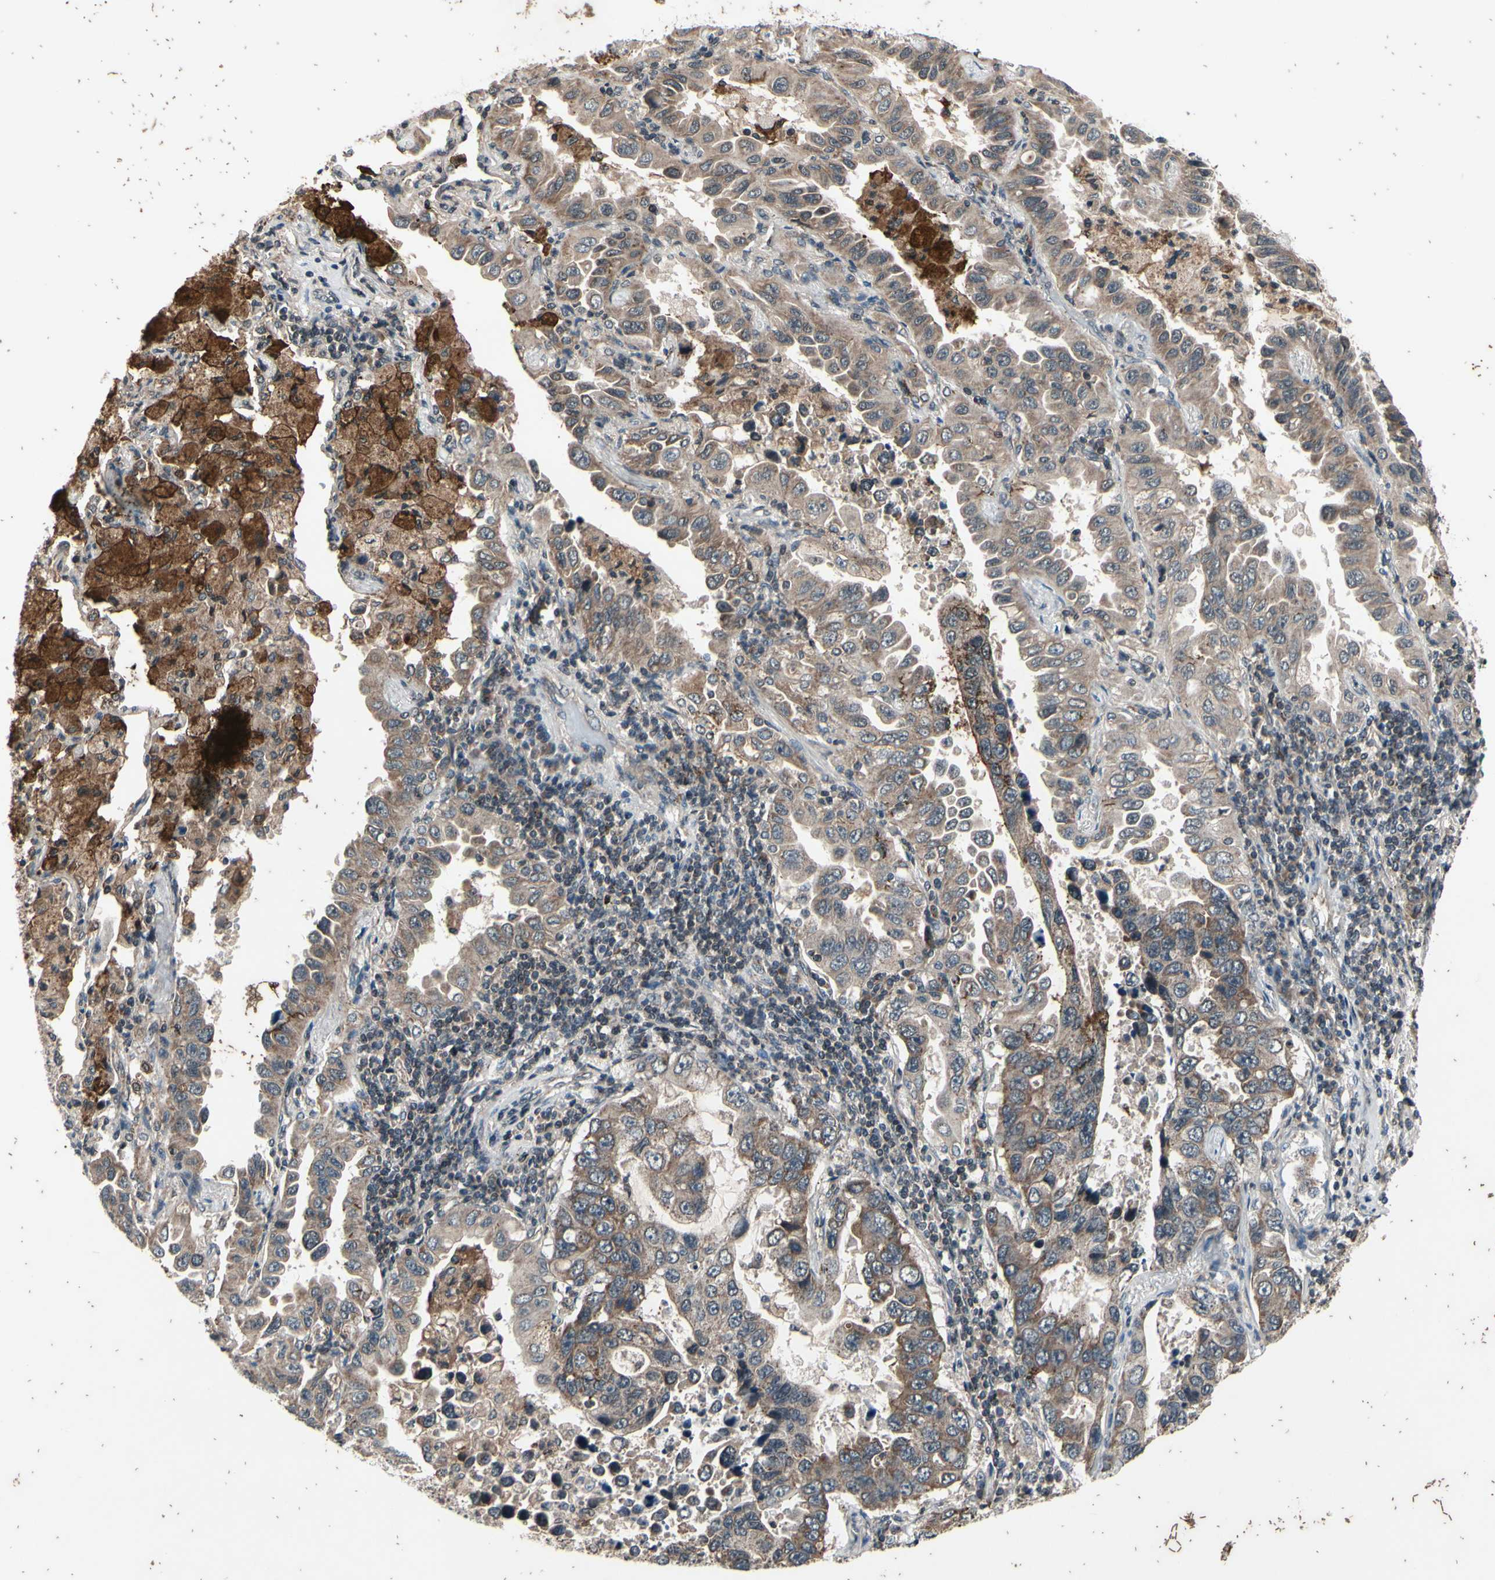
{"staining": {"intensity": "weak", "quantity": ">75%", "location": "cytoplasmic/membranous"}, "tissue": "lung cancer", "cell_type": "Tumor cells", "image_type": "cancer", "snomed": [{"axis": "morphology", "description": "Adenocarcinoma, NOS"}, {"axis": "topography", "description": "Lung"}], "caption": "Immunohistochemical staining of lung cancer (adenocarcinoma) shows low levels of weak cytoplasmic/membranous staining in about >75% of tumor cells.", "gene": "MBTPS2", "patient": {"sex": "male", "age": 64}}